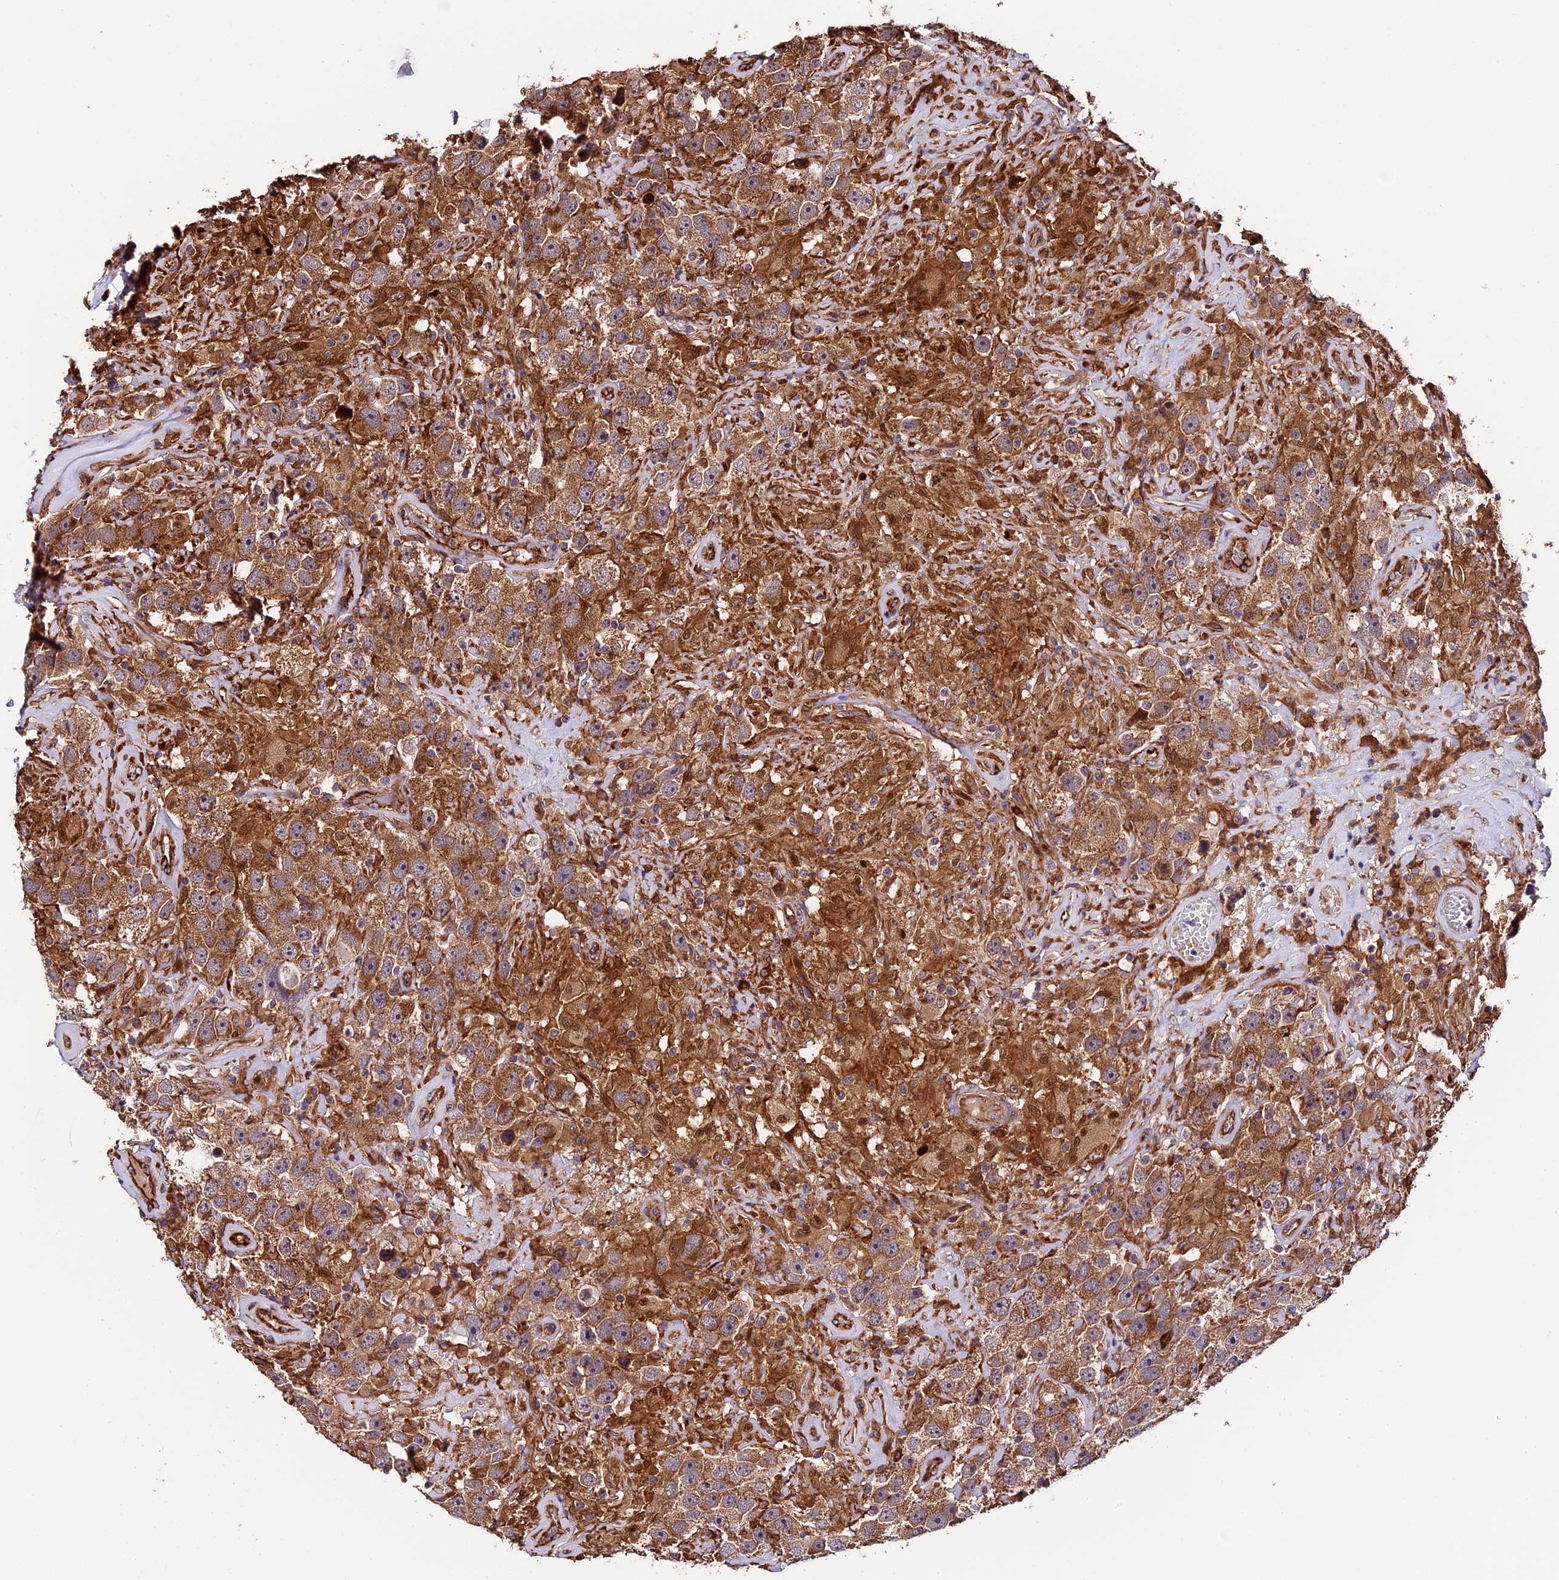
{"staining": {"intensity": "moderate", "quantity": ">75%", "location": "cytoplasmic/membranous"}, "tissue": "testis cancer", "cell_type": "Tumor cells", "image_type": "cancer", "snomed": [{"axis": "morphology", "description": "Seminoma, NOS"}, {"axis": "topography", "description": "Testis"}], "caption": "Immunohistochemical staining of human seminoma (testis) exhibits medium levels of moderate cytoplasmic/membranous protein expression in about >75% of tumor cells.", "gene": "HERPUD1", "patient": {"sex": "male", "age": 49}}